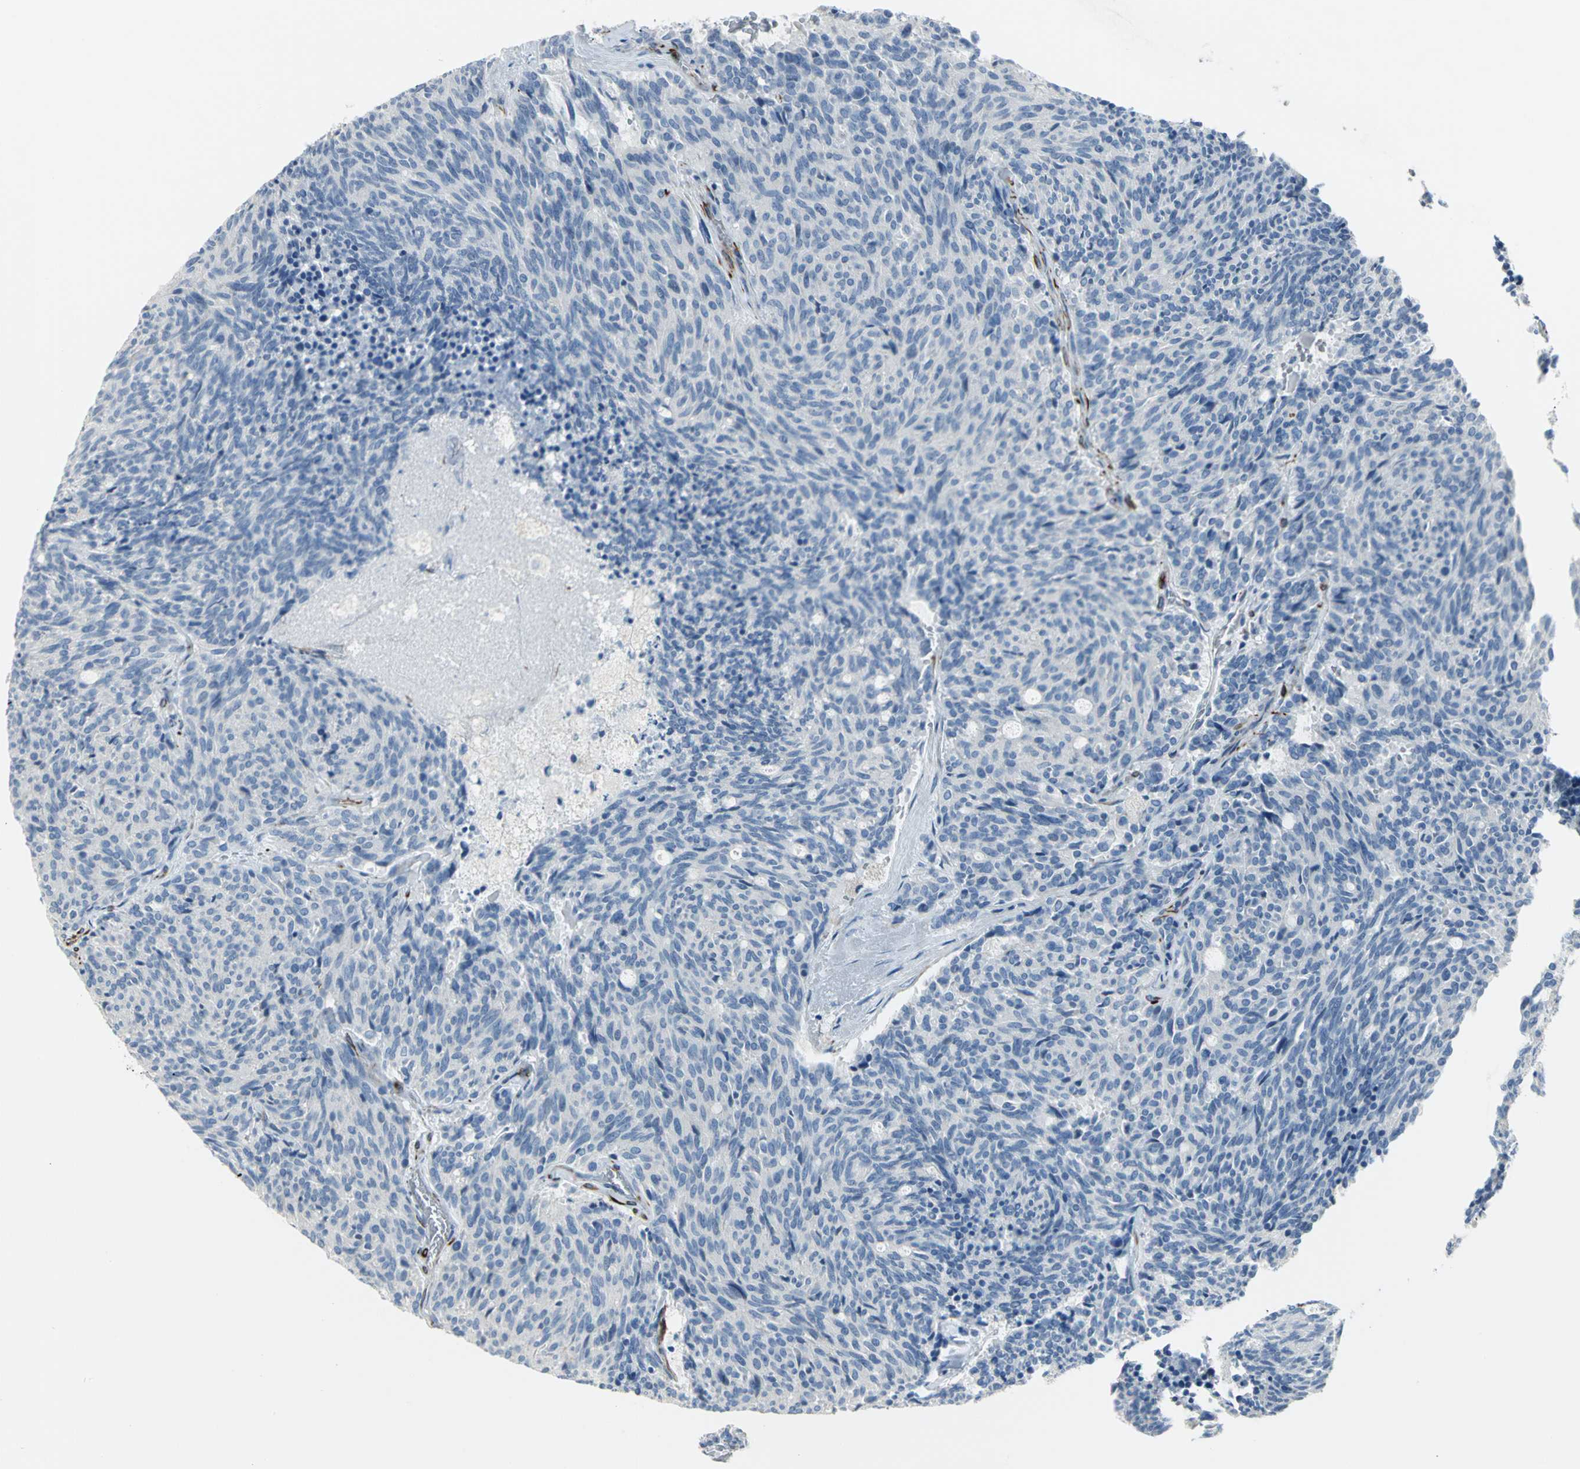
{"staining": {"intensity": "negative", "quantity": "none", "location": "none"}, "tissue": "carcinoid", "cell_type": "Tumor cells", "image_type": "cancer", "snomed": [{"axis": "morphology", "description": "Carcinoid, malignant, NOS"}, {"axis": "topography", "description": "Pancreas"}], "caption": "Immunohistochemical staining of carcinoid demonstrates no significant positivity in tumor cells.", "gene": "ALOX15", "patient": {"sex": "female", "age": 54}}